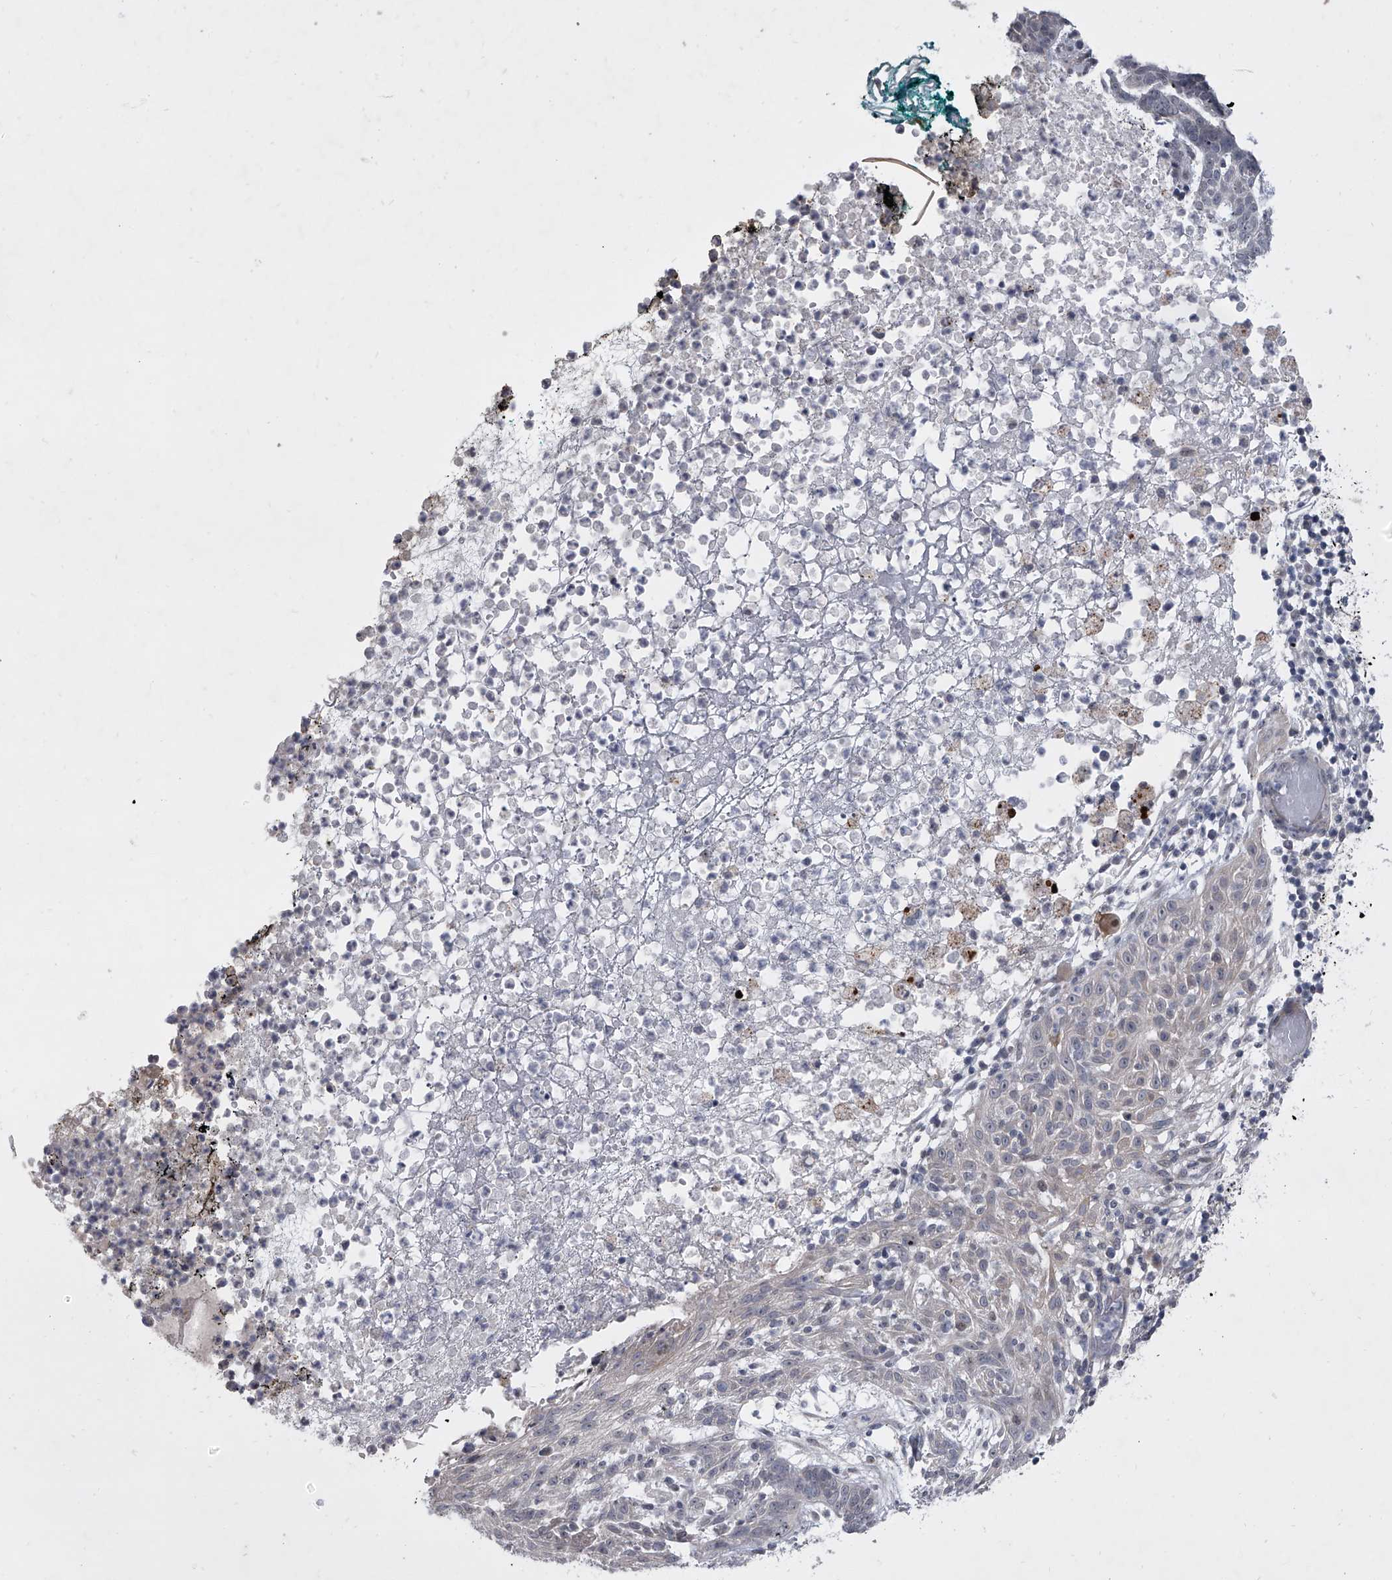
{"staining": {"intensity": "negative", "quantity": "none", "location": "none"}, "tissue": "skin cancer", "cell_type": "Tumor cells", "image_type": "cancer", "snomed": [{"axis": "morphology", "description": "Normal tissue, NOS"}, {"axis": "morphology", "description": "Basal cell carcinoma"}, {"axis": "topography", "description": "Skin"}], "caption": "Immunohistochemical staining of skin cancer (basal cell carcinoma) reveals no significant expression in tumor cells.", "gene": "HEATR6", "patient": {"sex": "male", "age": 64}}